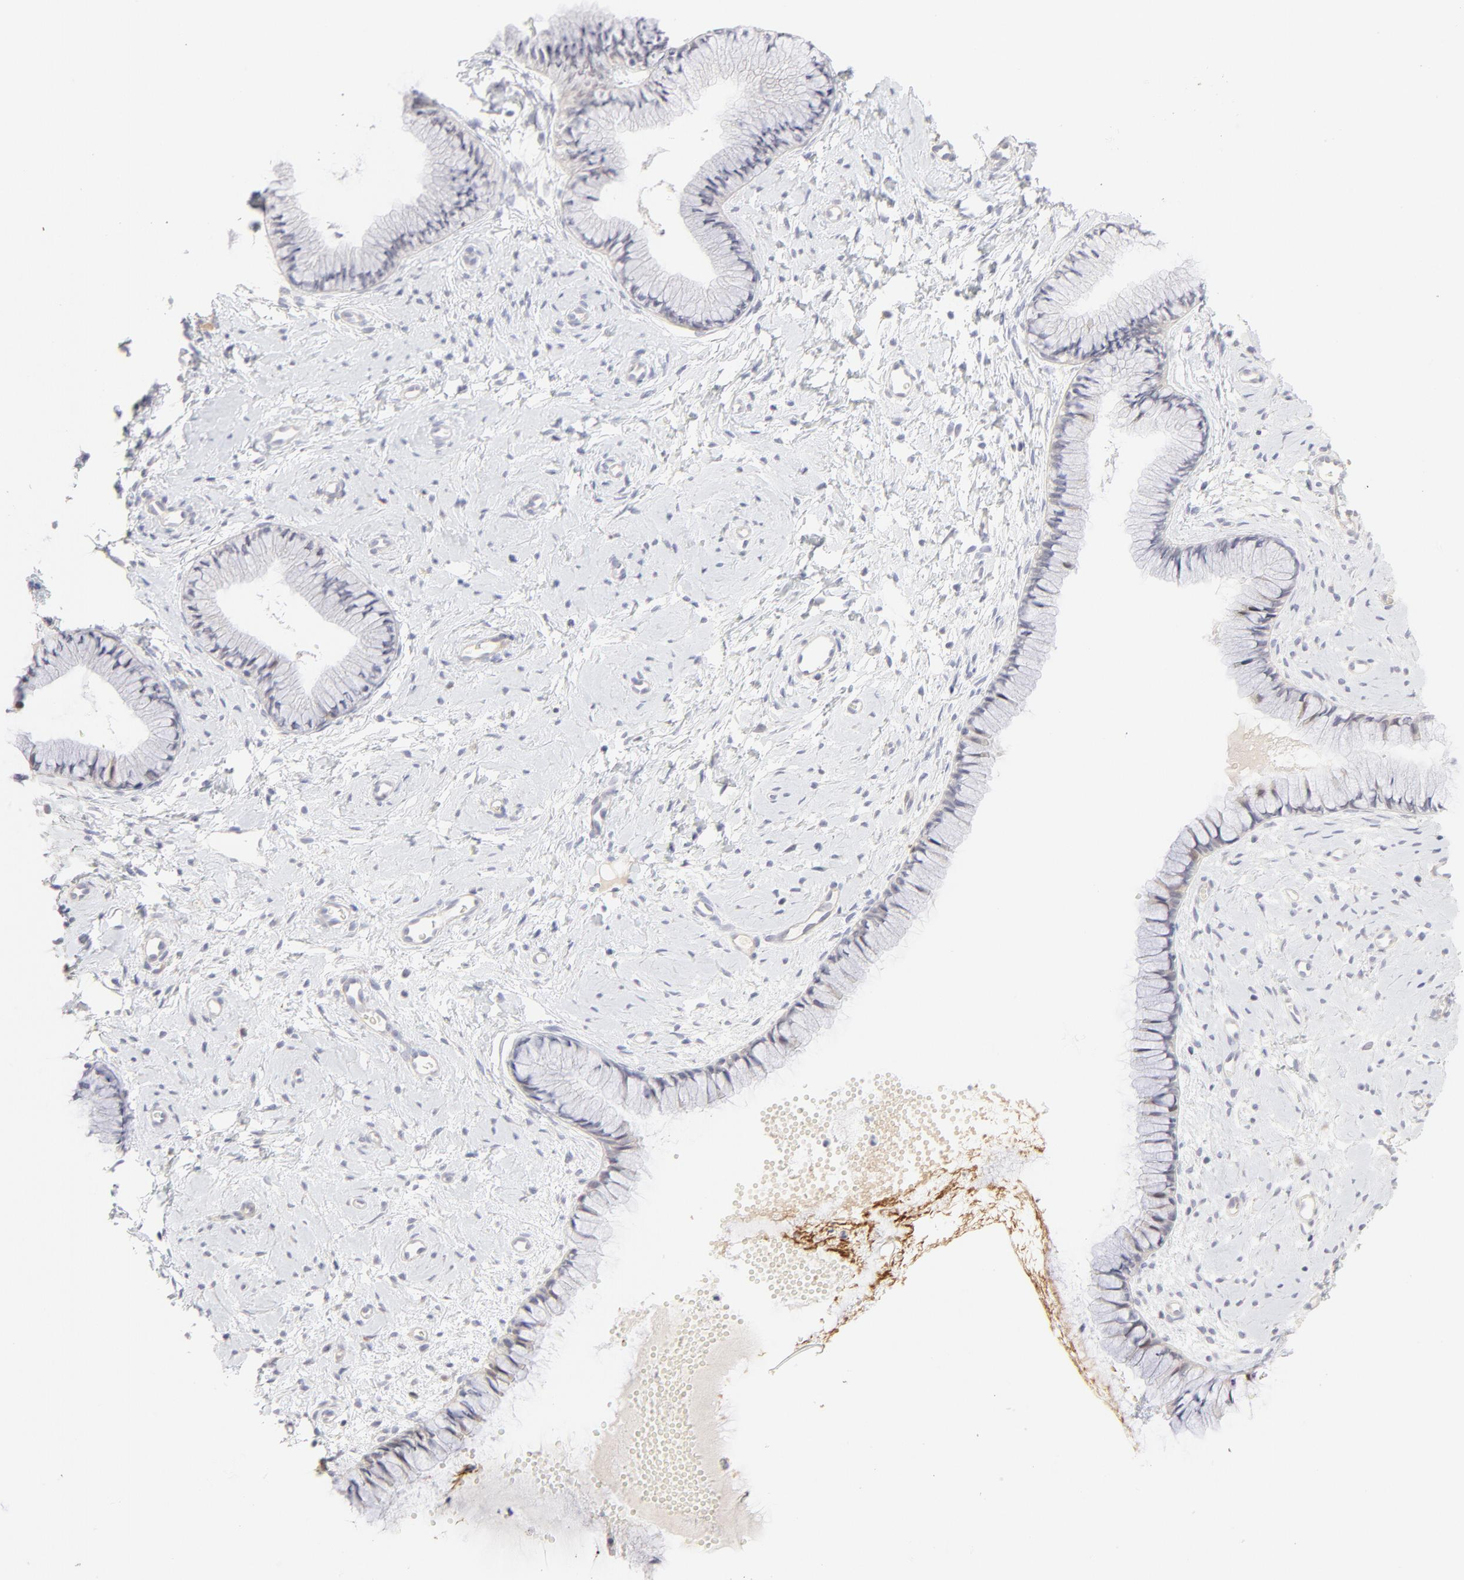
{"staining": {"intensity": "negative", "quantity": "none", "location": "none"}, "tissue": "cervix", "cell_type": "Glandular cells", "image_type": "normal", "snomed": [{"axis": "morphology", "description": "Normal tissue, NOS"}, {"axis": "topography", "description": "Cervix"}], "caption": "This is an immunohistochemistry (IHC) histopathology image of benign cervix. There is no positivity in glandular cells.", "gene": "ELF3", "patient": {"sex": "female", "age": 46}}